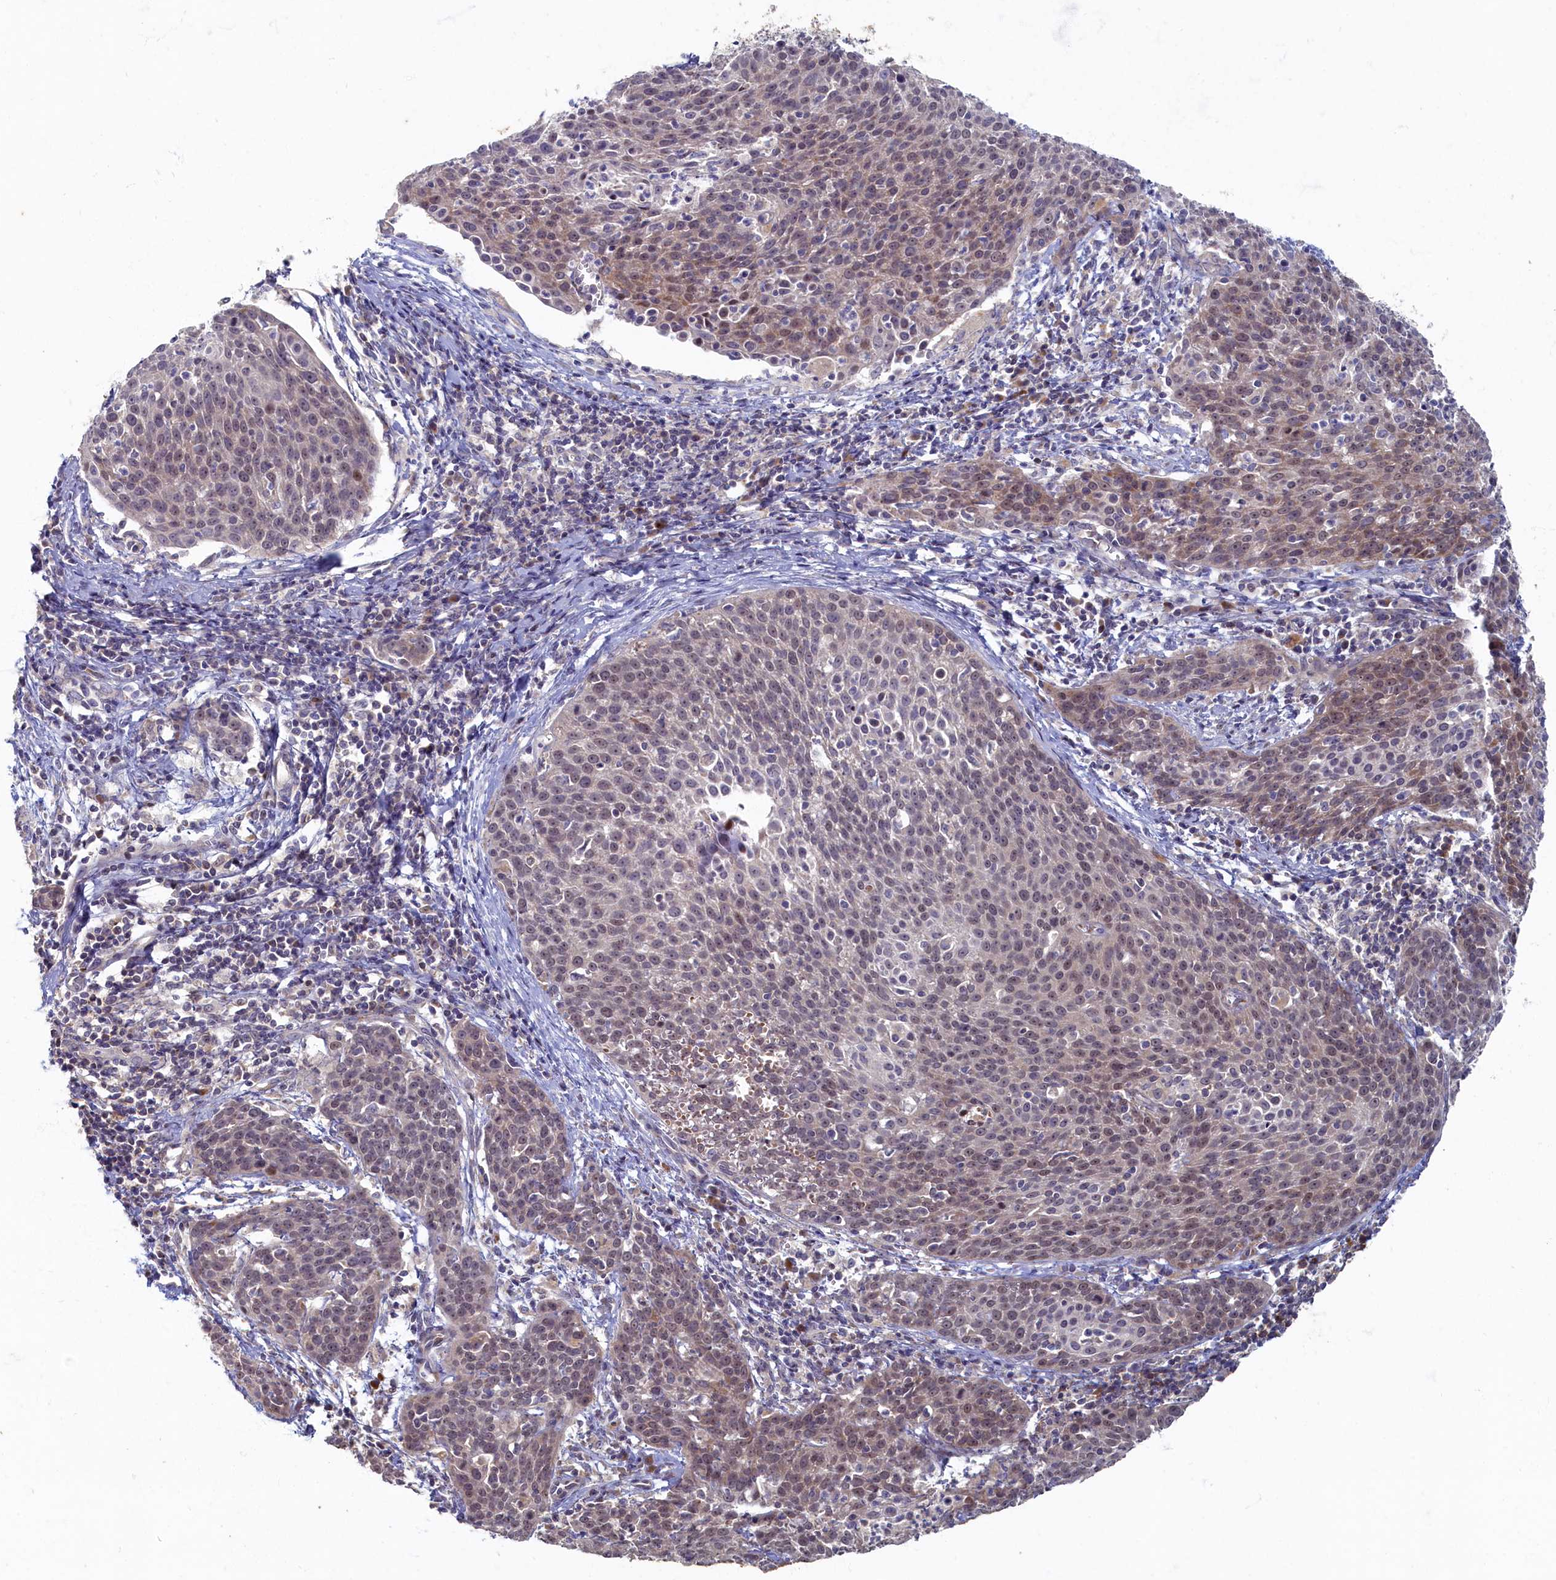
{"staining": {"intensity": "weak", "quantity": "<25%", "location": "cytoplasmic/membranous"}, "tissue": "cervical cancer", "cell_type": "Tumor cells", "image_type": "cancer", "snomed": [{"axis": "morphology", "description": "Squamous cell carcinoma, NOS"}, {"axis": "topography", "description": "Cervix"}], "caption": "Tumor cells are negative for protein expression in human cervical cancer (squamous cell carcinoma).", "gene": "HUNK", "patient": {"sex": "female", "age": 38}}